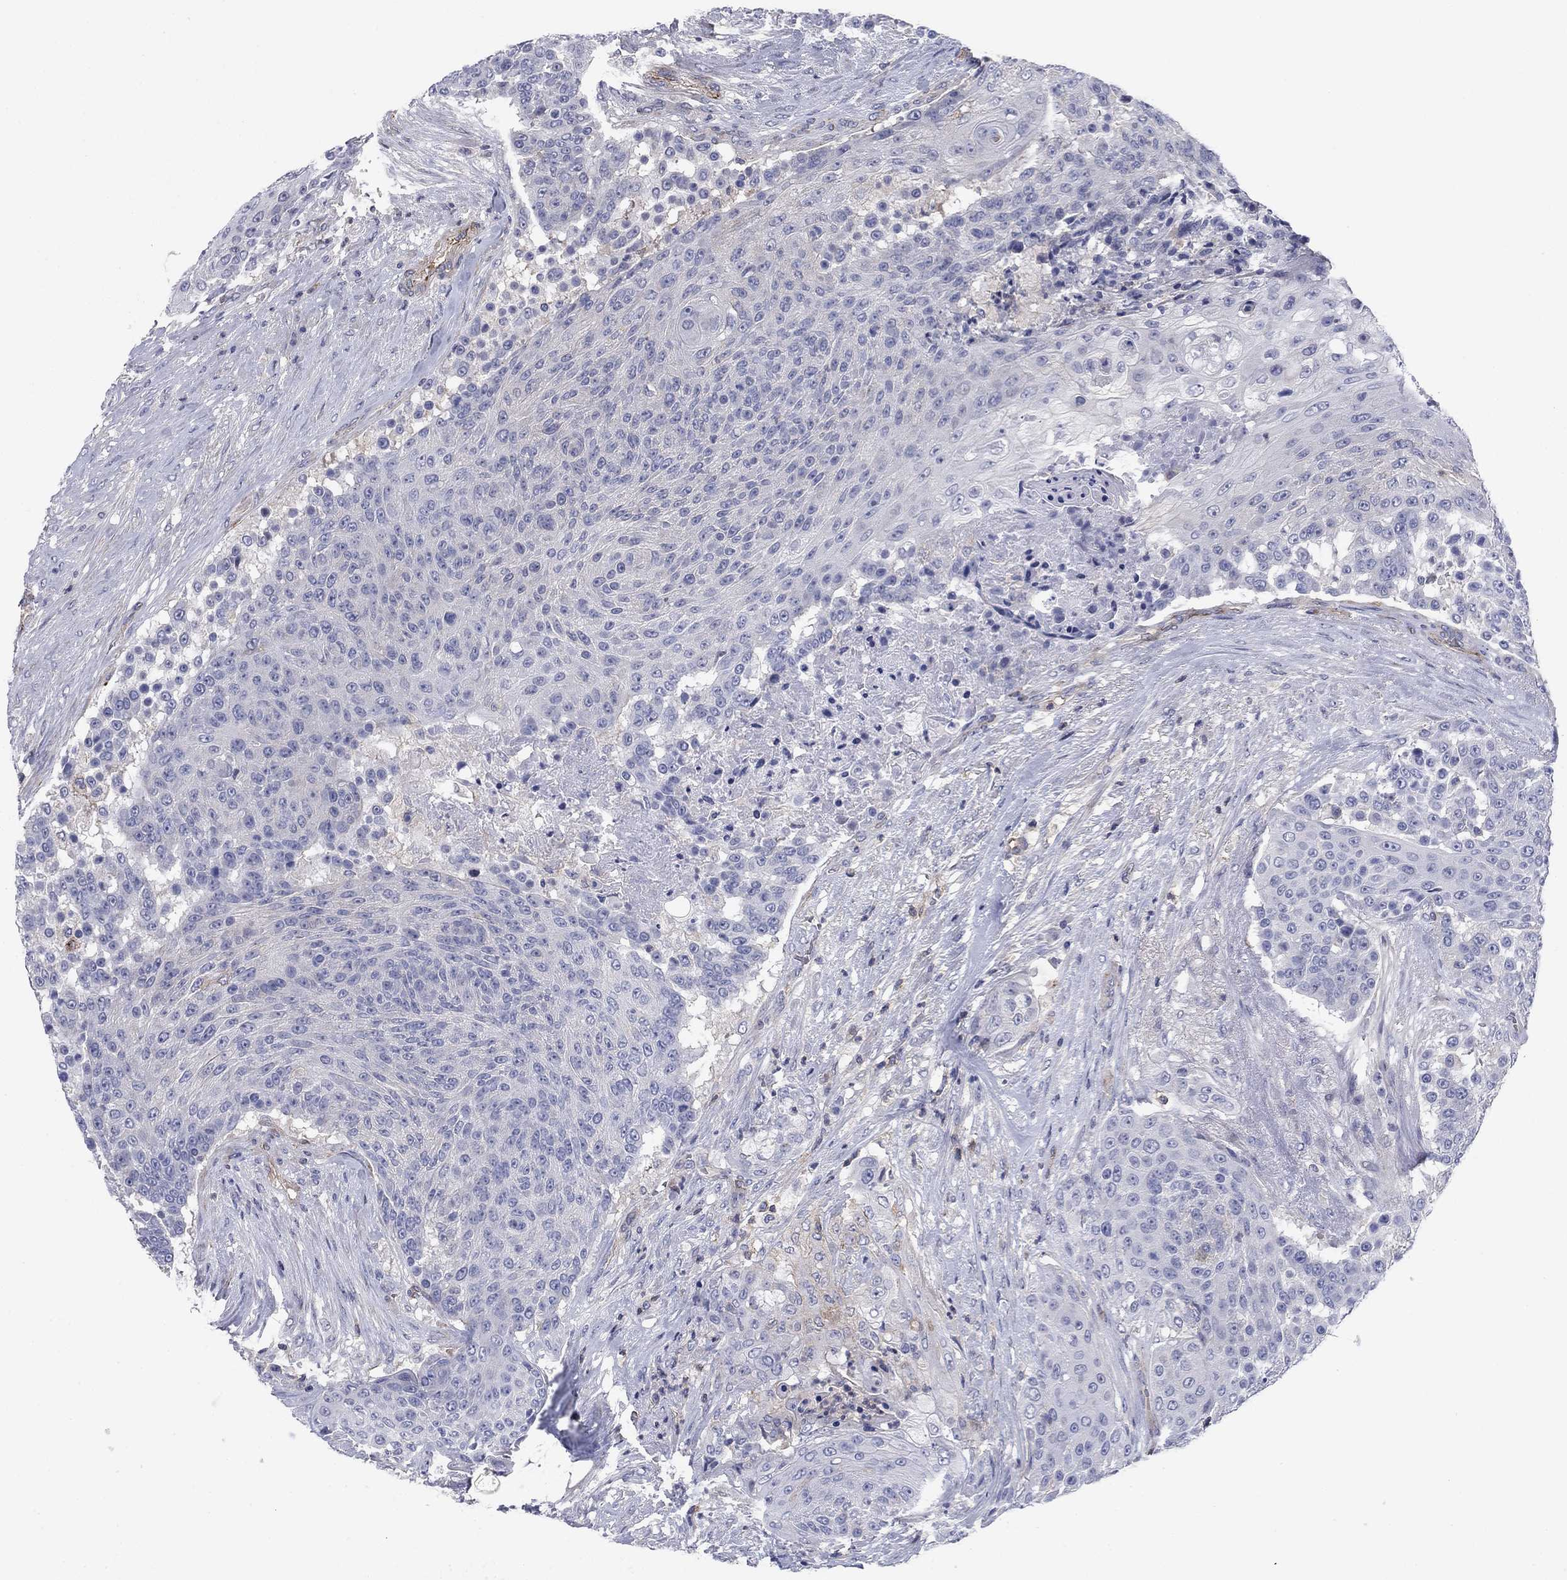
{"staining": {"intensity": "negative", "quantity": "none", "location": "none"}, "tissue": "urothelial cancer", "cell_type": "Tumor cells", "image_type": "cancer", "snomed": [{"axis": "morphology", "description": "Urothelial carcinoma, High grade"}, {"axis": "topography", "description": "Urinary bladder"}], "caption": "The photomicrograph displays no staining of tumor cells in urothelial cancer.", "gene": "PSD4", "patient": {"sex": "female", "age": 63}}